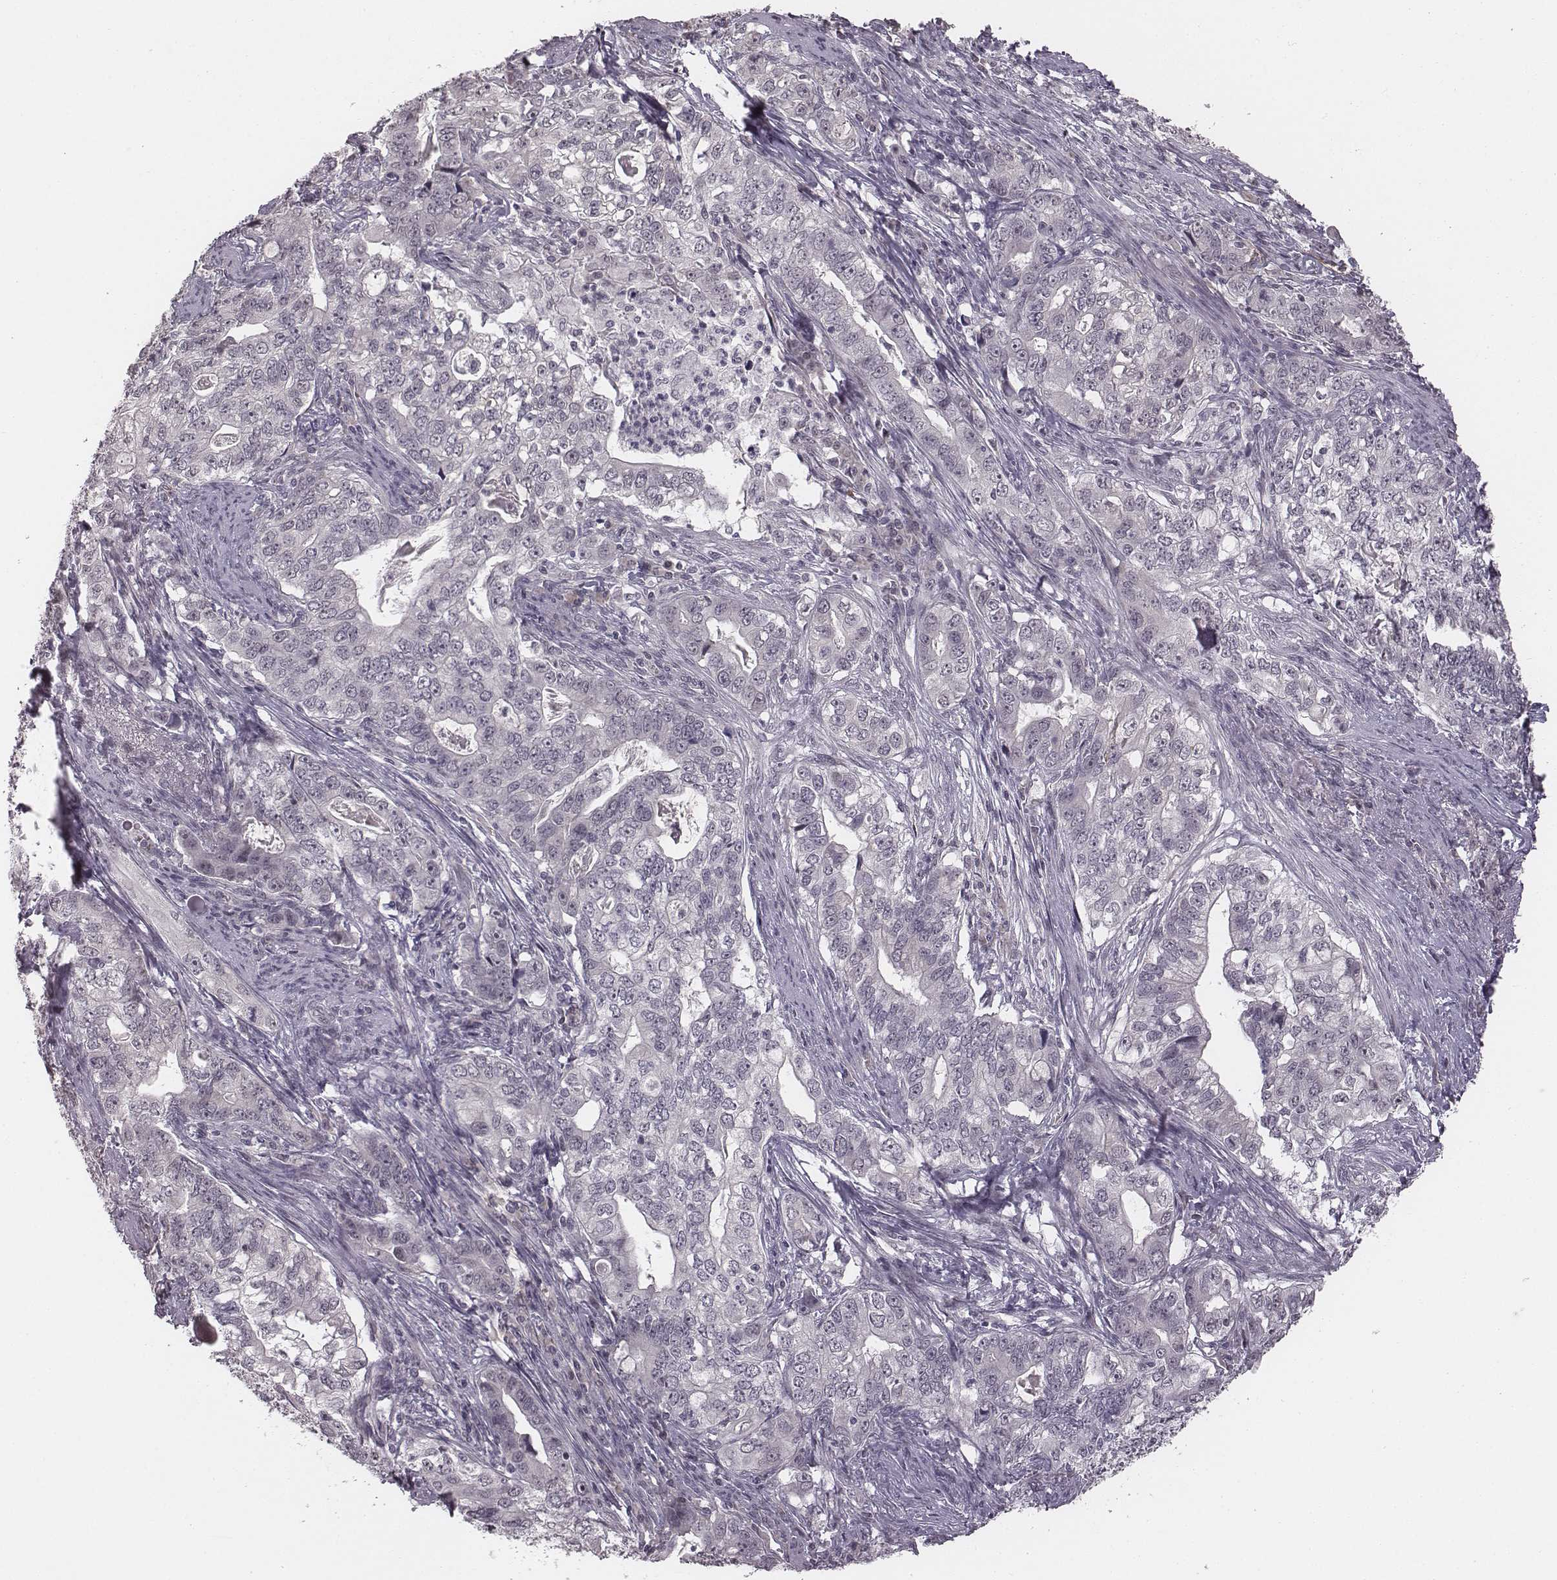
{"staining": {"intensity": "negative", "quantity": "none", "location": "none"}, "tissue": "stomach cancer", "cell_type": "Tumor cells", "image_type": "cancer", "snomed": [{"axis": "morphology", "description": "Adenocarcinoma, NOS"}, {"axis": "topography", "description": "Stomach, lower"}], "caption": "This photomicrograph is of adenocarcinoma (stomach) stained with immunohistochemistry to label a protein in brown with the nuclei are counter-stained blue. There is no expression in tumor cells.", "gene": "RPGRIP1", "patient": {"sex": "female", "age": 72}}